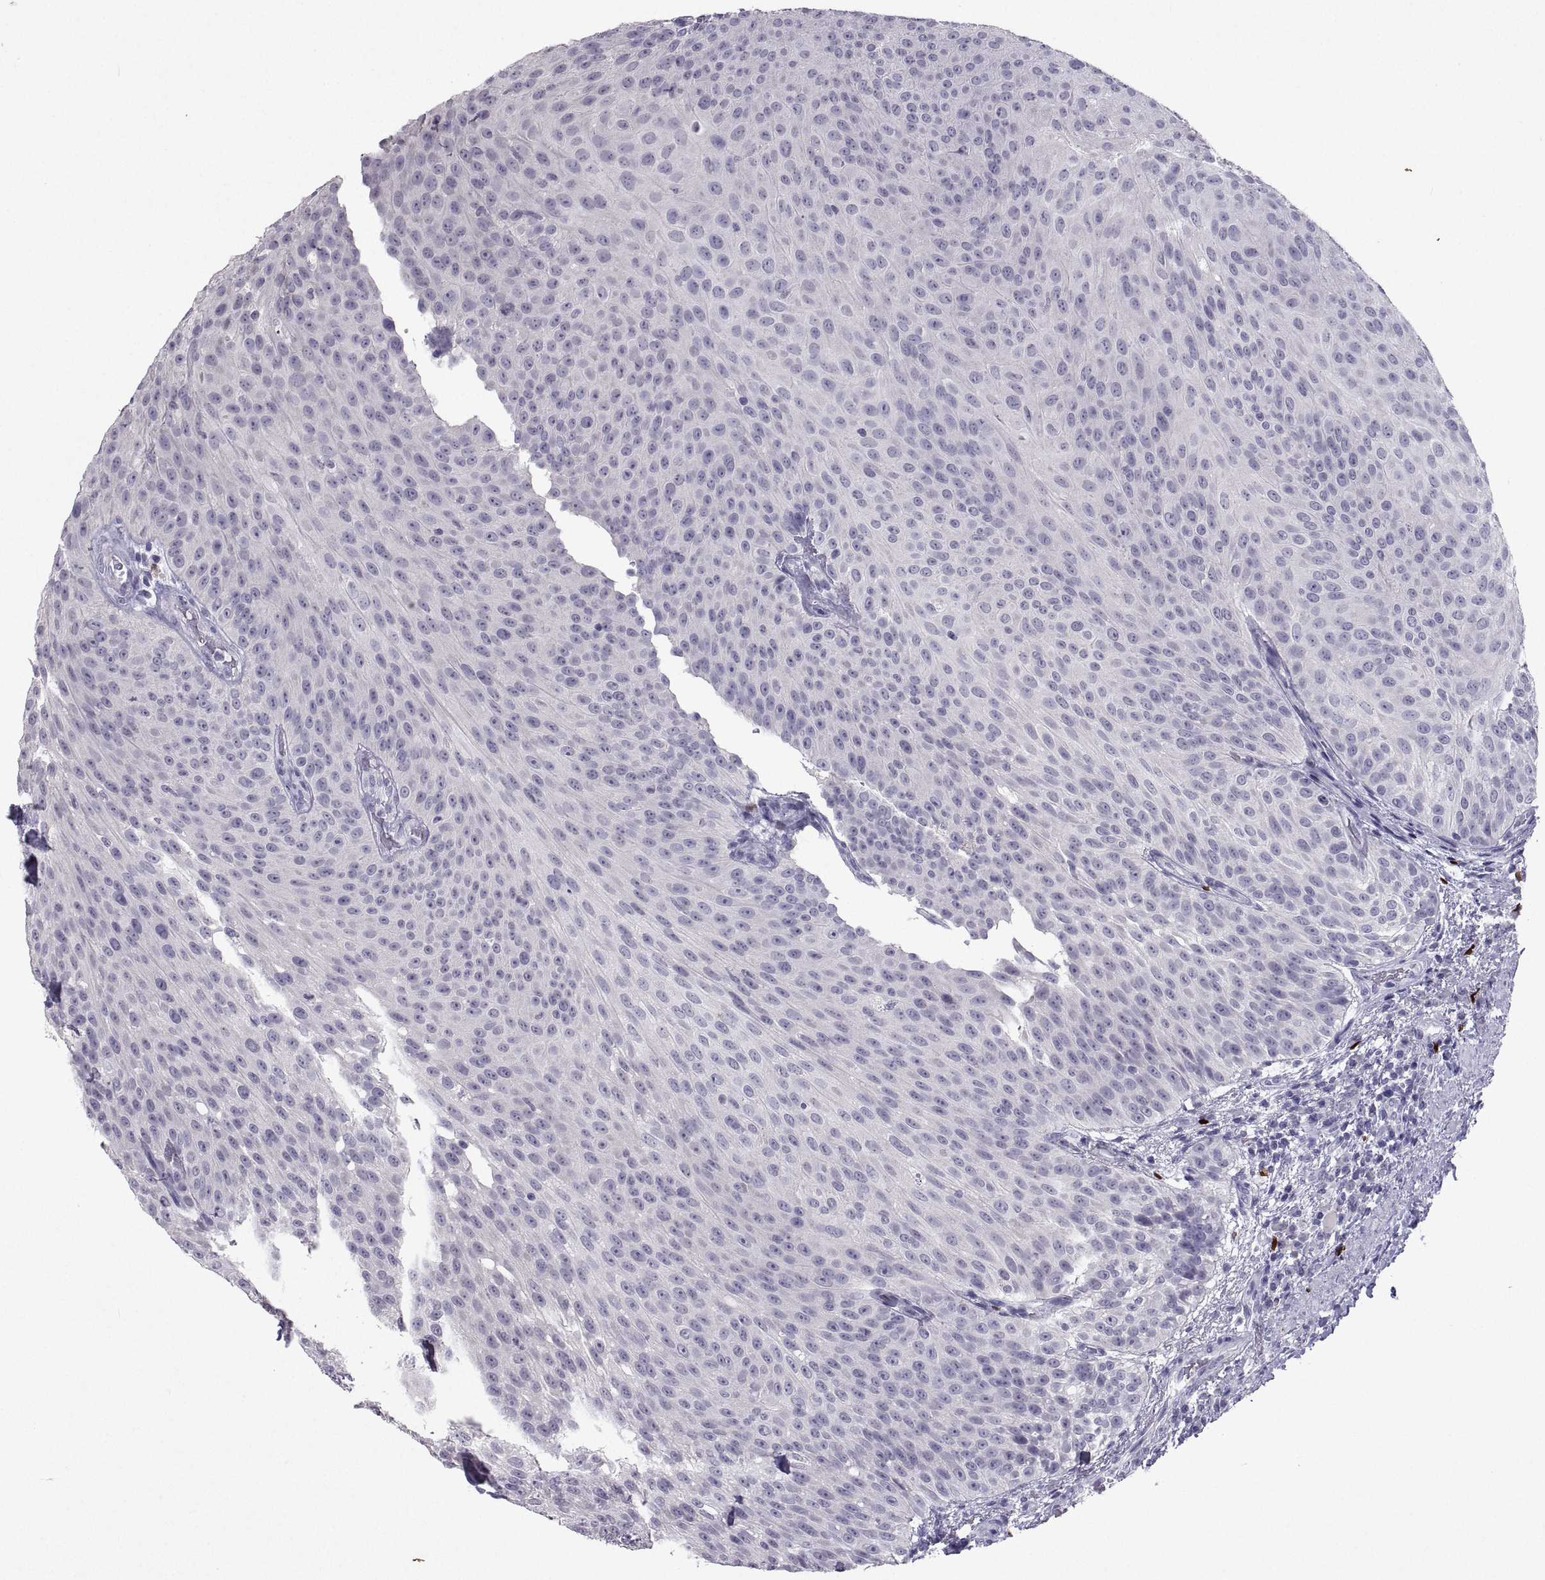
{"staining": {"intensity": "negative", "quantity": "none", "location": "none"}, "tissue": "urothelial cancer", "cell_type": "Tumor cells", "image_type": "cancer", "snomed": [{"axis": "morphology", "description": "Urothelial carcinoma, Low grade"}, {"axis": "topography", "description": "Urinary bladder"}], "caption": "The micrograph reveals no significant positivity in tumor cells of urothelial carcinoma (low-grade). (DAB (3,3'-diaminobenzidine) IHC visualized using brightfield microscopy, high magnification).", "gene": "SOX21", "patient": {"sex": "male", "age": 78}}